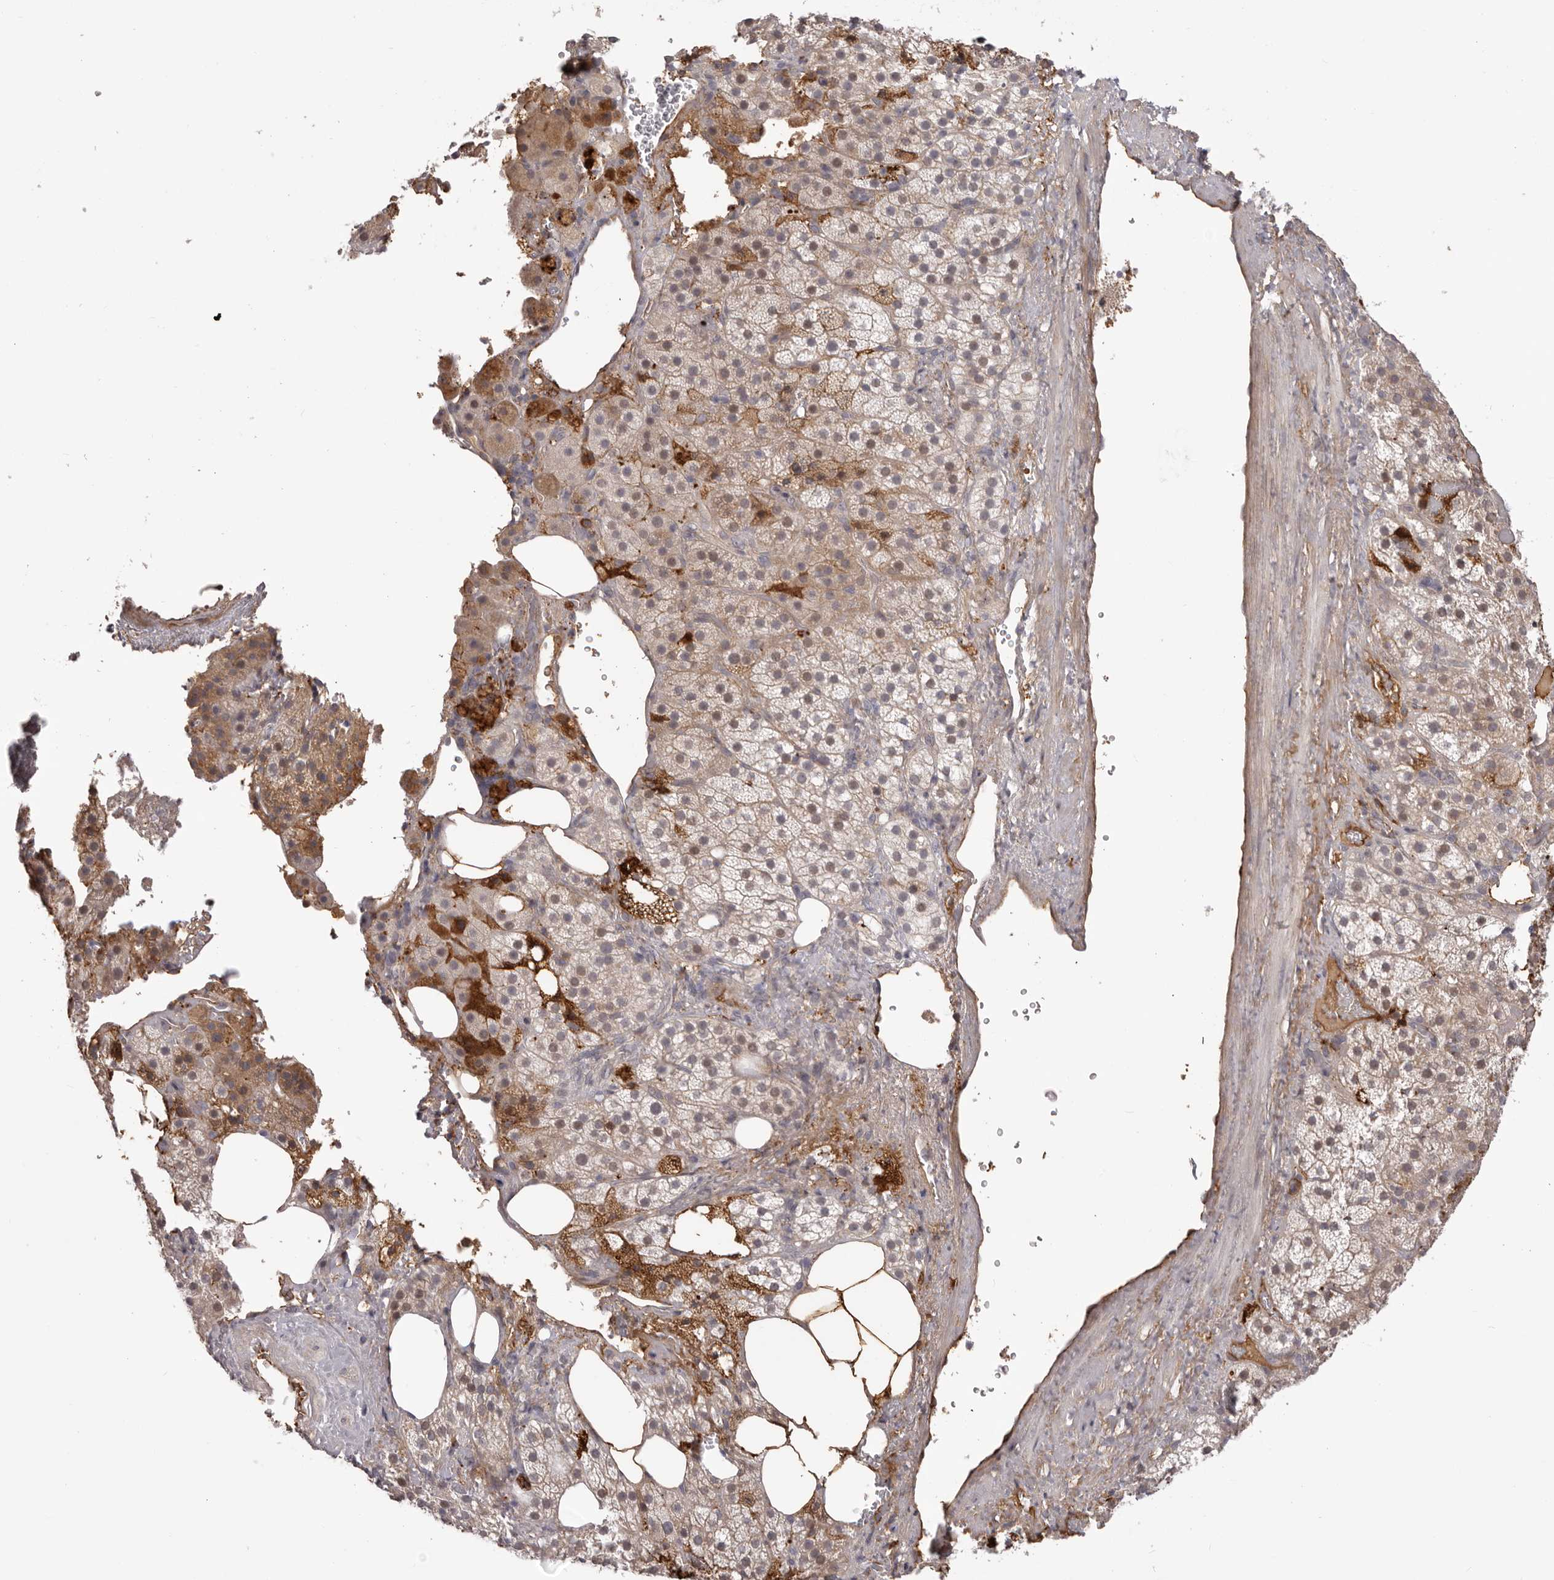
{"staining": {"intensity": "weak", "quantity": "<25%", "location": "cytoplasmic/membranous,nuclear"}, "tissue": "adrenal gland", "cell_type": "Glandular cells", "image_type": "normal", "snomed": [{"axis": "morphology", "description": "Normal tissue, NOS"}, {"axis": "topography", "description": "Adrenal gland"}], "caption": "Glandular cells show no significant protein positivity in unremarkable adrenal gland. (IHC, brightfield microscopy, high magnification).", "gene": "OTUD3", "patient": {"sex": "female", "age": 59}}